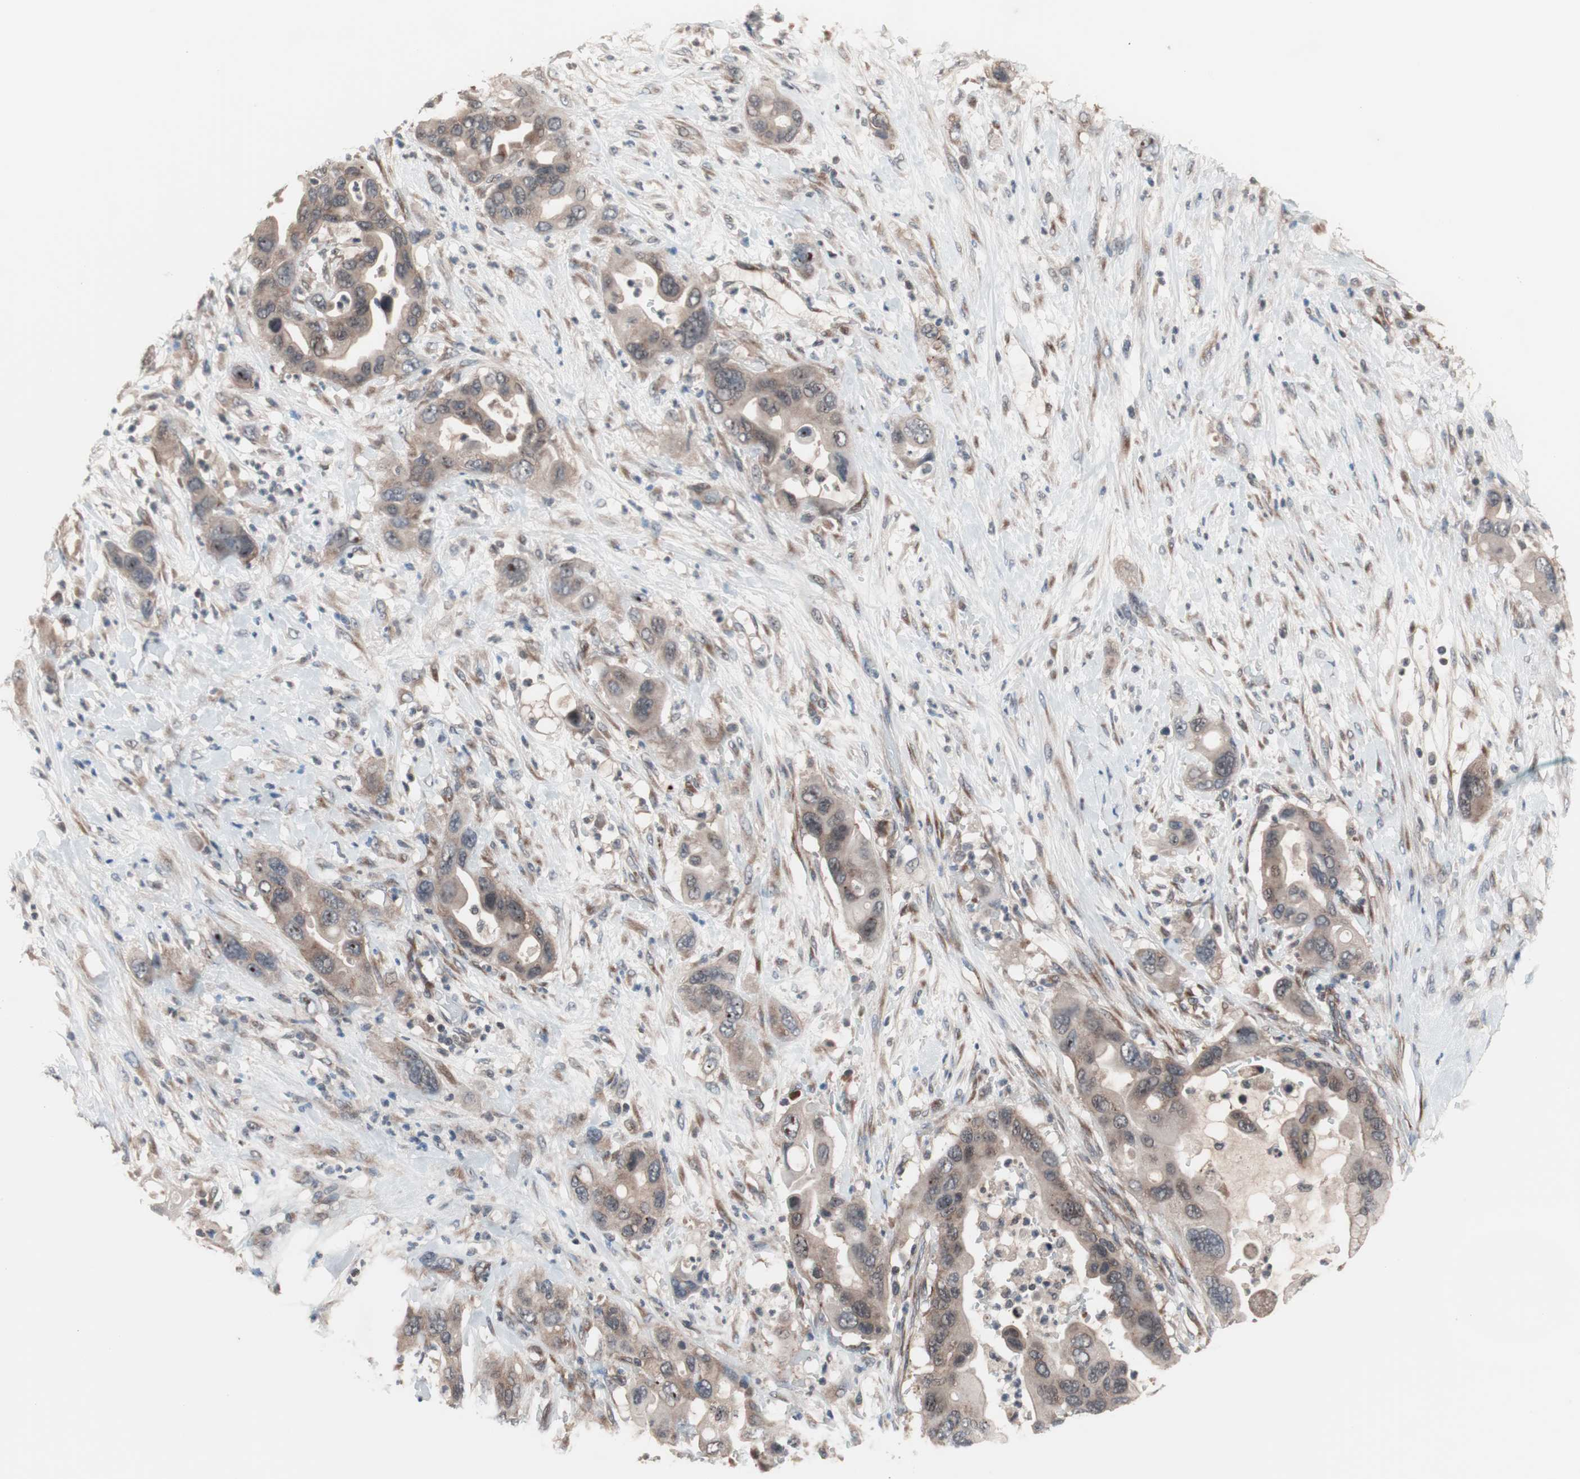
{"staining": {"intensity": "weak", "quantity": "<25%", "location": "cytoplasmic/membranous,nuclear"}, "tissue": "pancreatic cancer", "cell_type": "Tumor cells", "image_type": "cancer", "snomed": [{"axis": "morphology", "description": "Adenocarcinoma, NOS"}, {"axis": "topography", "description": "Pancreas"}], "caption": "This micrograph is of adenocarcinoma (pancreatic) stained with immunohistochemistry (IHC) to label a protein in brown with the nuclei are counter-stained blue. There is no expression in tumor cells.", "gene": "IRS1", "patient": {"sex": "female", "age": 71}}